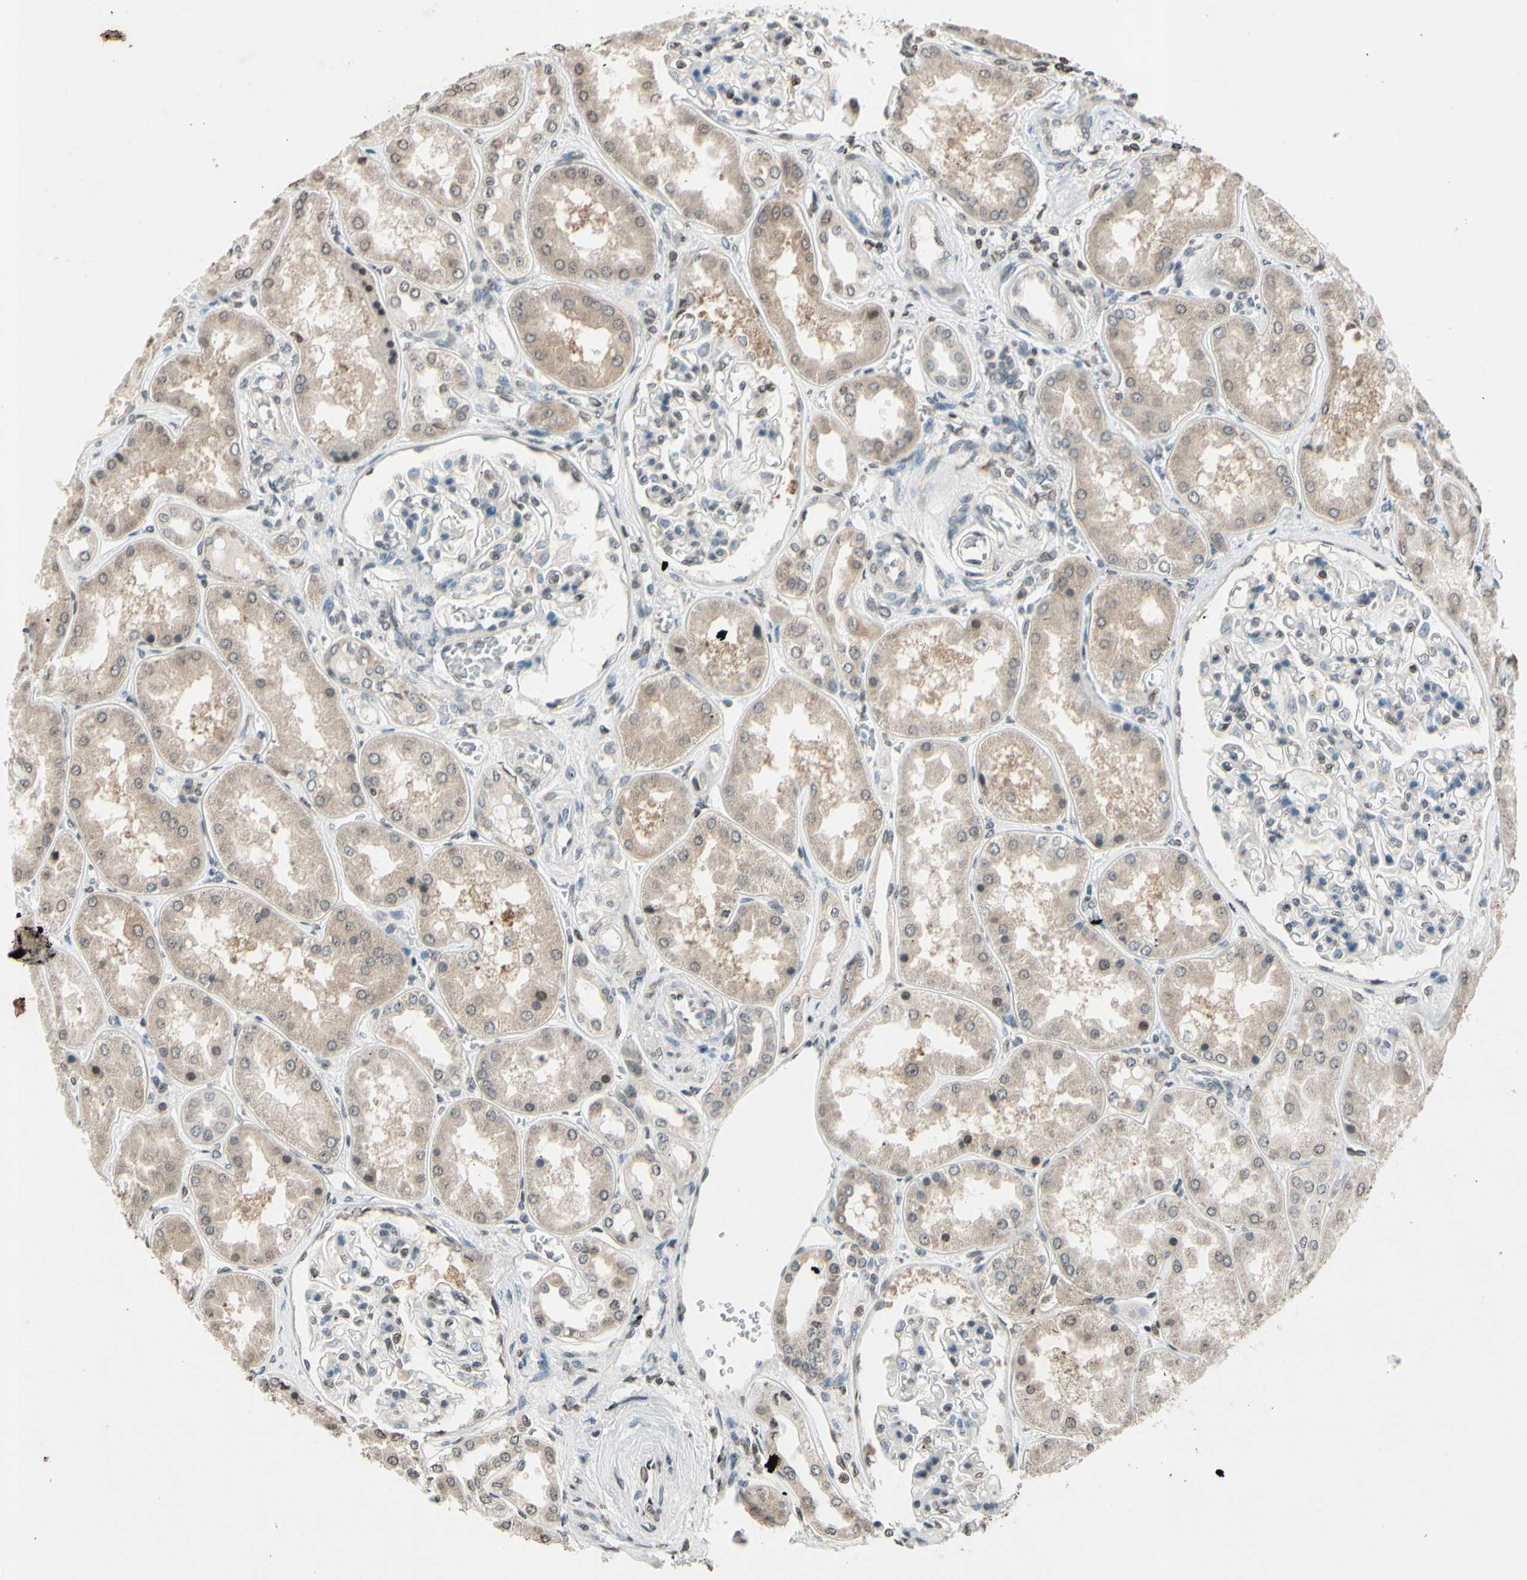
{"staining": {"intensity": "negative", "quantity": "none", "location": "none"}, "tissue": "kidney", "cell_type": "Cells in glomeruli", "image_type": "normal", "snomed": [{"axis": "morphology", "description": "Normal tissue, NOS"}, {"axis": "topography", "description": "Kidney"}], "caption": "DAB immunohistochemical staining of unremarkable kidney shows no significant expression in cells in glomeruli.", "gene": "CLDN11", "patient": {"sex": "female", "age": 56}}